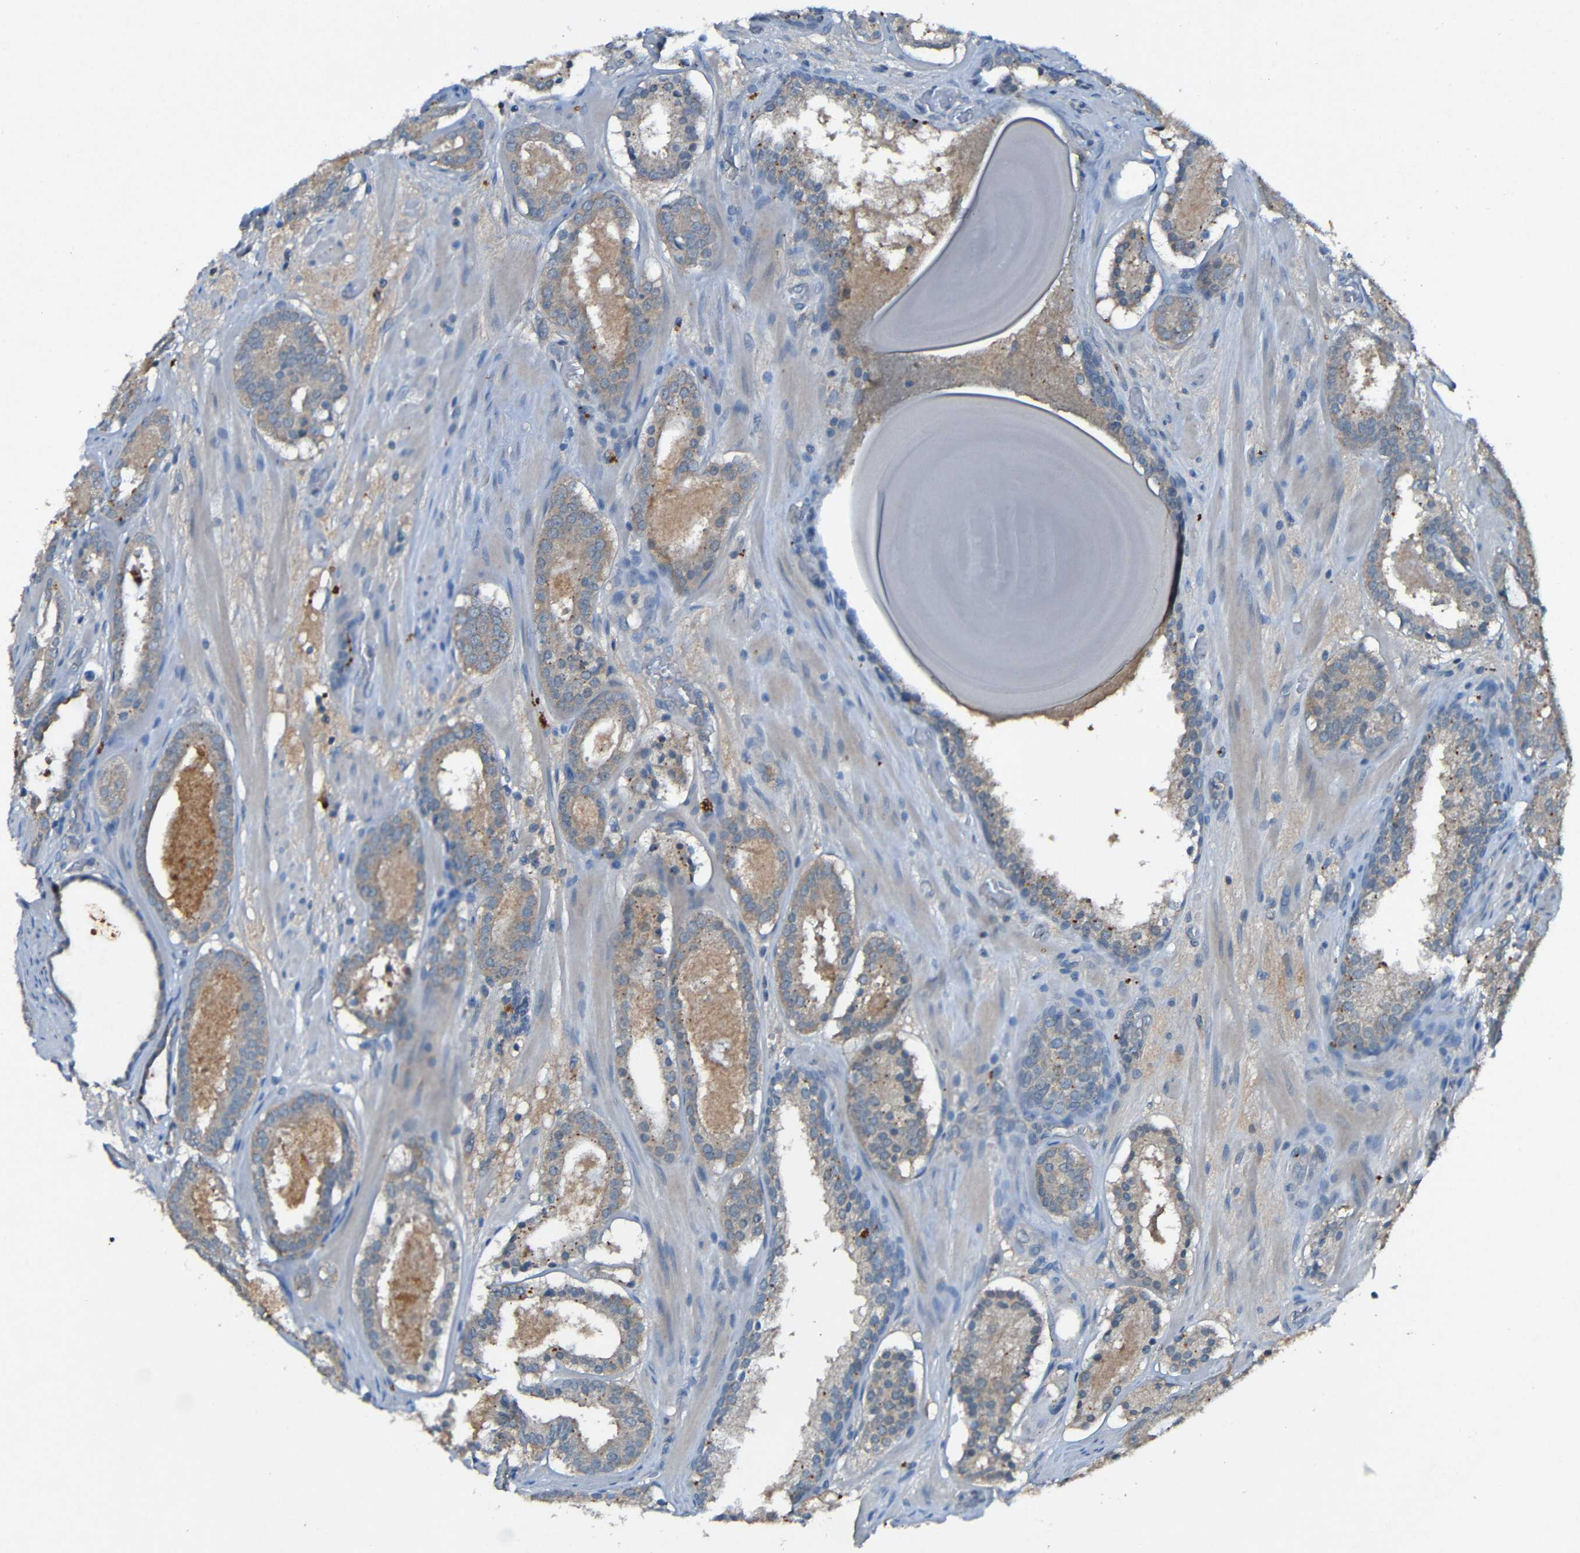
{"staining": {"intensity": "weak", "quantity": ">75%", "location": "cytoplasmic/membranous"}, "tissue": "prostate cancer", "cell_type": "Tumor cells", "image_type": "cancer", "snomed": [{"axis": "morphology", "description": "Adenocarcinoma, Low grade"}, {"axis": "topography", "description": "Prostate"}], "caption": "This micrograph shows low-grade adenocarcinoma (prostate) stained with immunohistochemistry (IHC) to label a protein in brown. The cytoplasmic/membranous of tumor cells show weak positivity for the protein. Nuclei are counter-stained blue.", "gene": "LRRC70", "patient": {"sex": "male", "age": 69}}